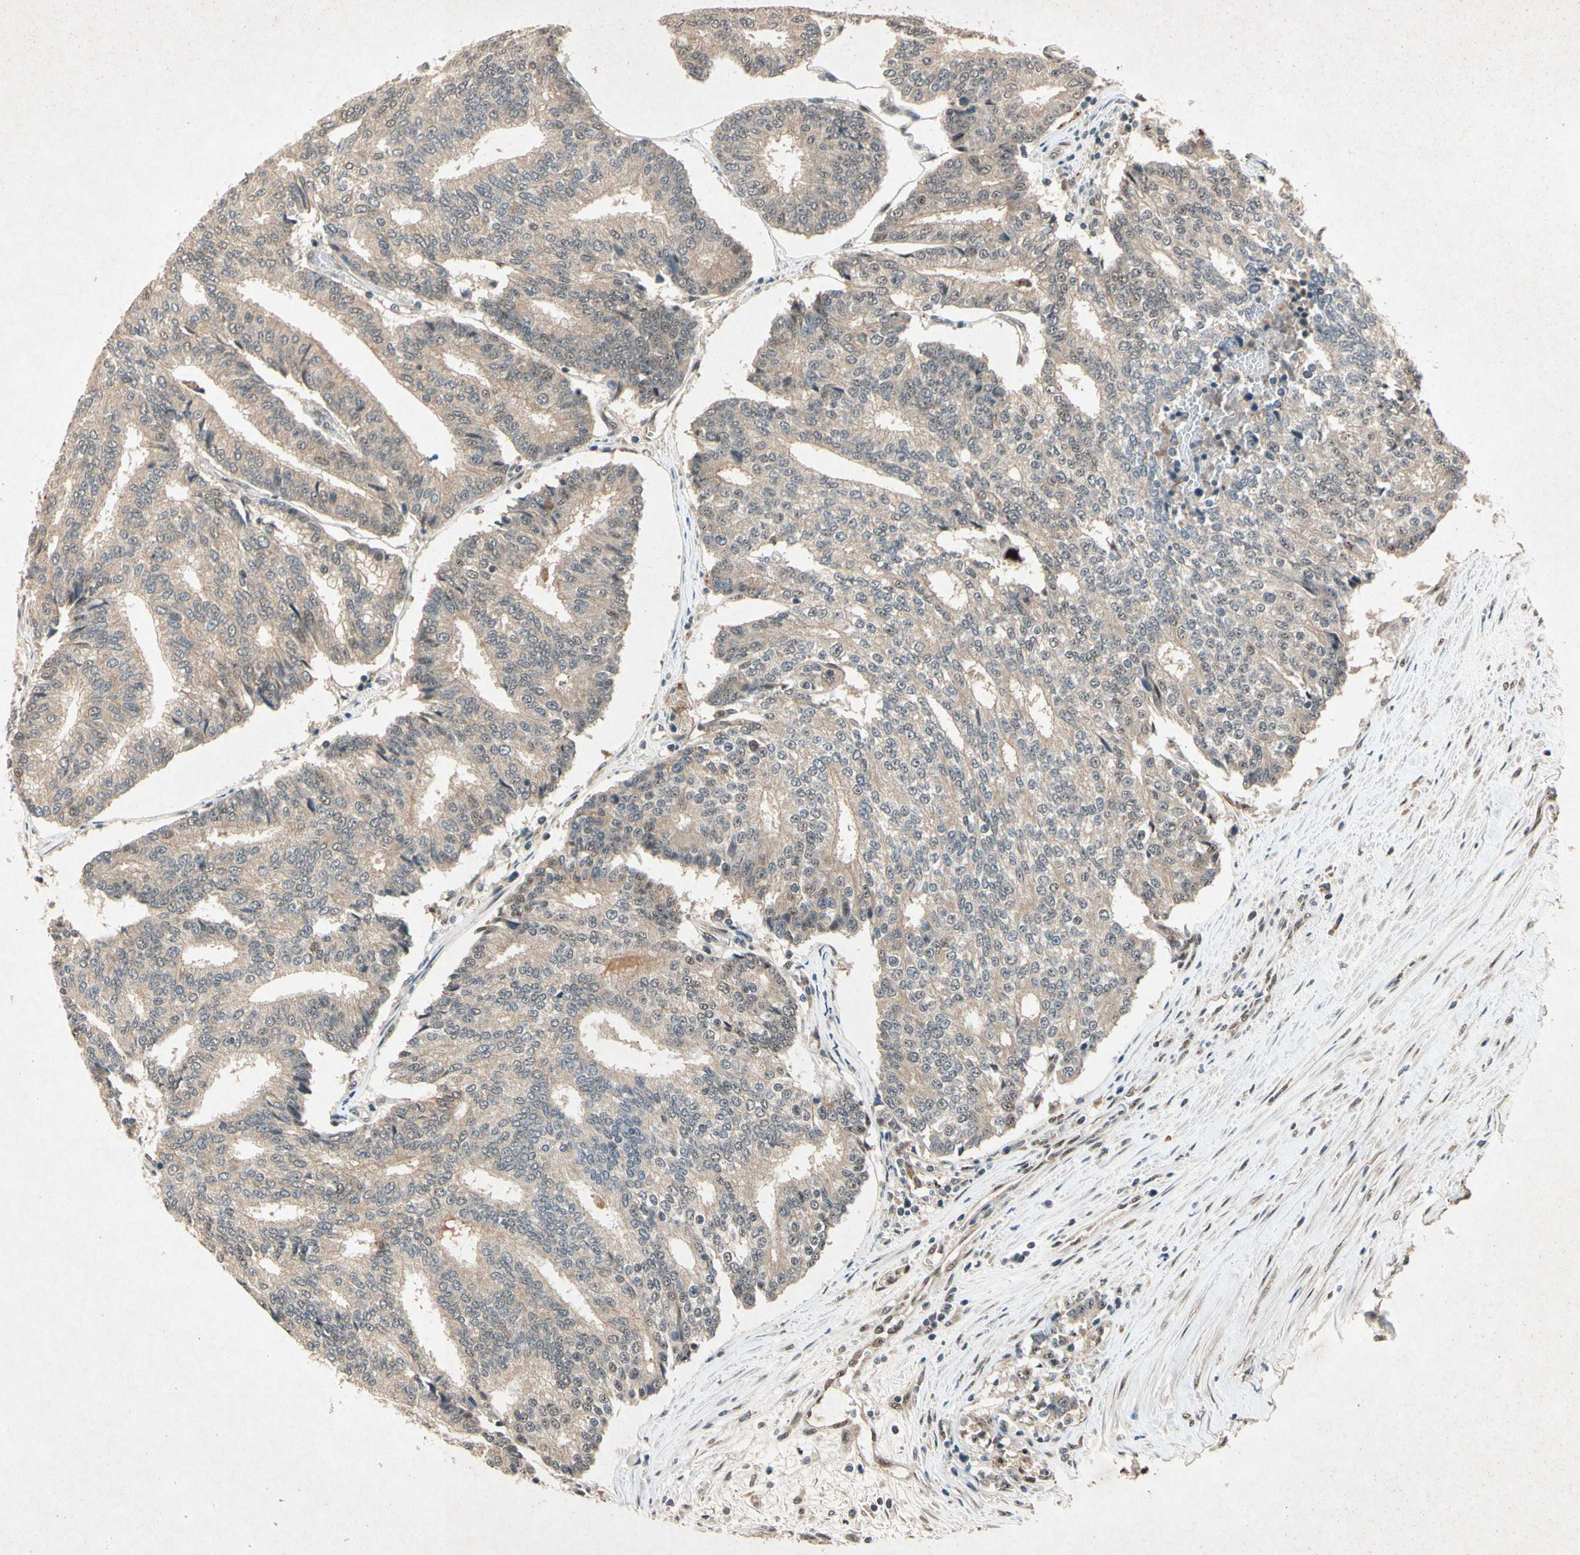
{"staining": {"intensity": "weak", "quantity": "<25%", "location": "nuclear"}, "tissue": "prostate cancer", "cell_type": "Tumor cells", "image_type": "cancer", "snomed": [{"axis": "morphology", "description": "Adenocarcinoma, High grade"}, {"axis": "topography", "description": "Prostate"}], "caption": "An immunohistochemistry photomicrograph of prostate cancer is shown. There is no staining in tumor cells of prostate cancer.", "gene": "PML", "patient": {"sex": "male", "age": 55}}